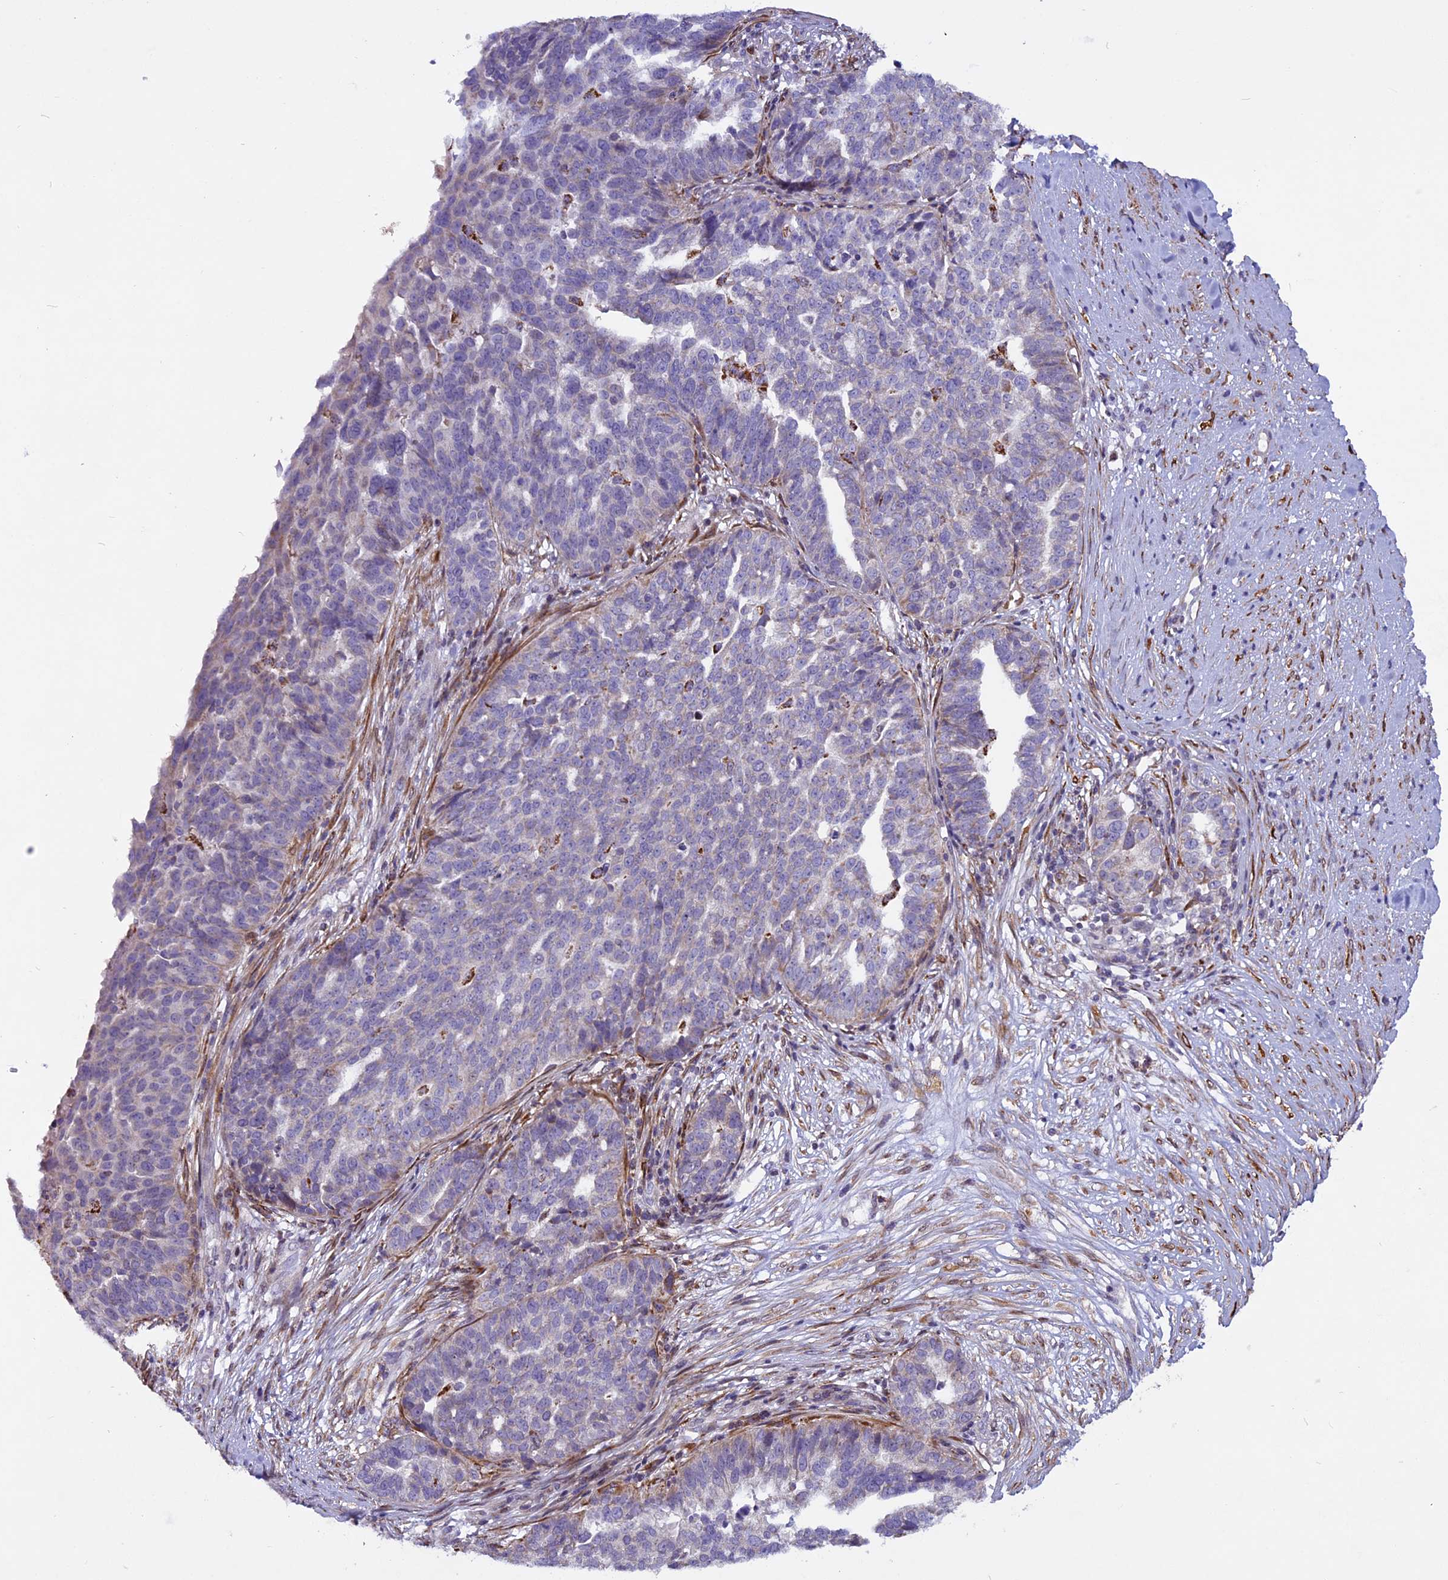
{"staining": {"intensity": "weak", "quantity": "<25%", "location": "cytoplasmic/membranous"}, "tissue": "ovarian cancer", "cell_type": "Tumor cells", "image_type": "cancer", "snomed": [{"axis": "morphology", "description": "Cystadenocarcinoma, serous, NOS"}, {"axis": "topography", "description": "Ovary"}], "caption": "DAB (3,3'-diaminobenzidine) immunohistochemical staining of ovarian cancer (serous cystadenocarcinoma) reveals no significant staining in tumor cells. (Stains: DAB (3,3'-diaminobenzidine) immunohistochemistry with hematoxylin counter stain, Microscopy: brightfield microscopy at high magnification).", "gene": "MIEF2", "patient": {"sex": "female", "age": 59}}